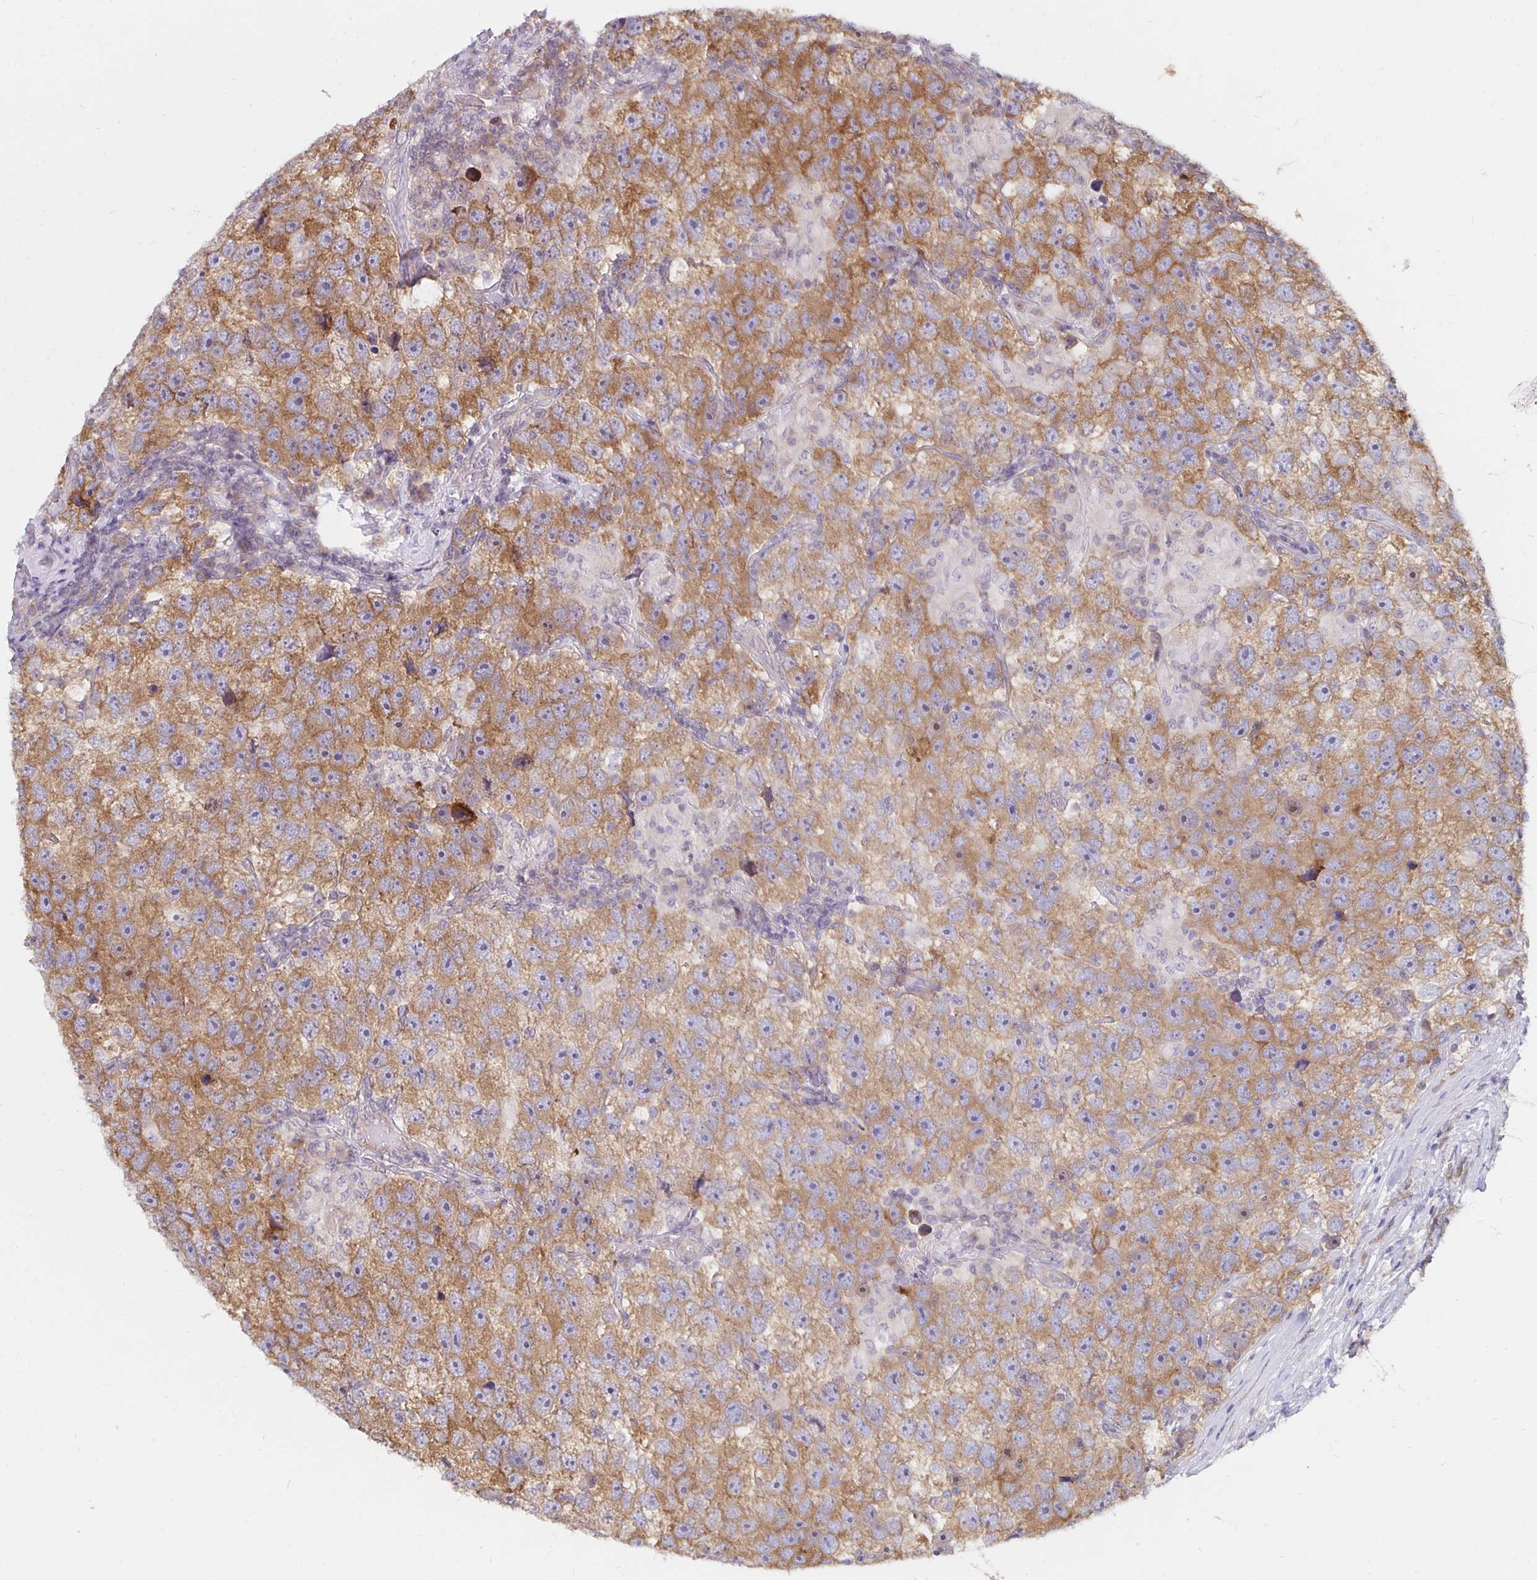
{"staining": {"intensity": "moderate", "quantity": ">75%", "location": "cytoplasmic/membranous"}, "tissue": "testis cancer", "cell_type": "Tumor cells", "image_type": "cancer", "snomed": [{"axis": "morphology", "description": "Seminoma, NOS"}, {"axis": "topography", "description": "Testis"}], "caption": "Protein expression analysis of testis cancer displays moderate cytoplasmic/membranous positivity in about >75% of tumor cells.", "gene": "PDAP1", "patient": {"sex": "male", "age": 26}}